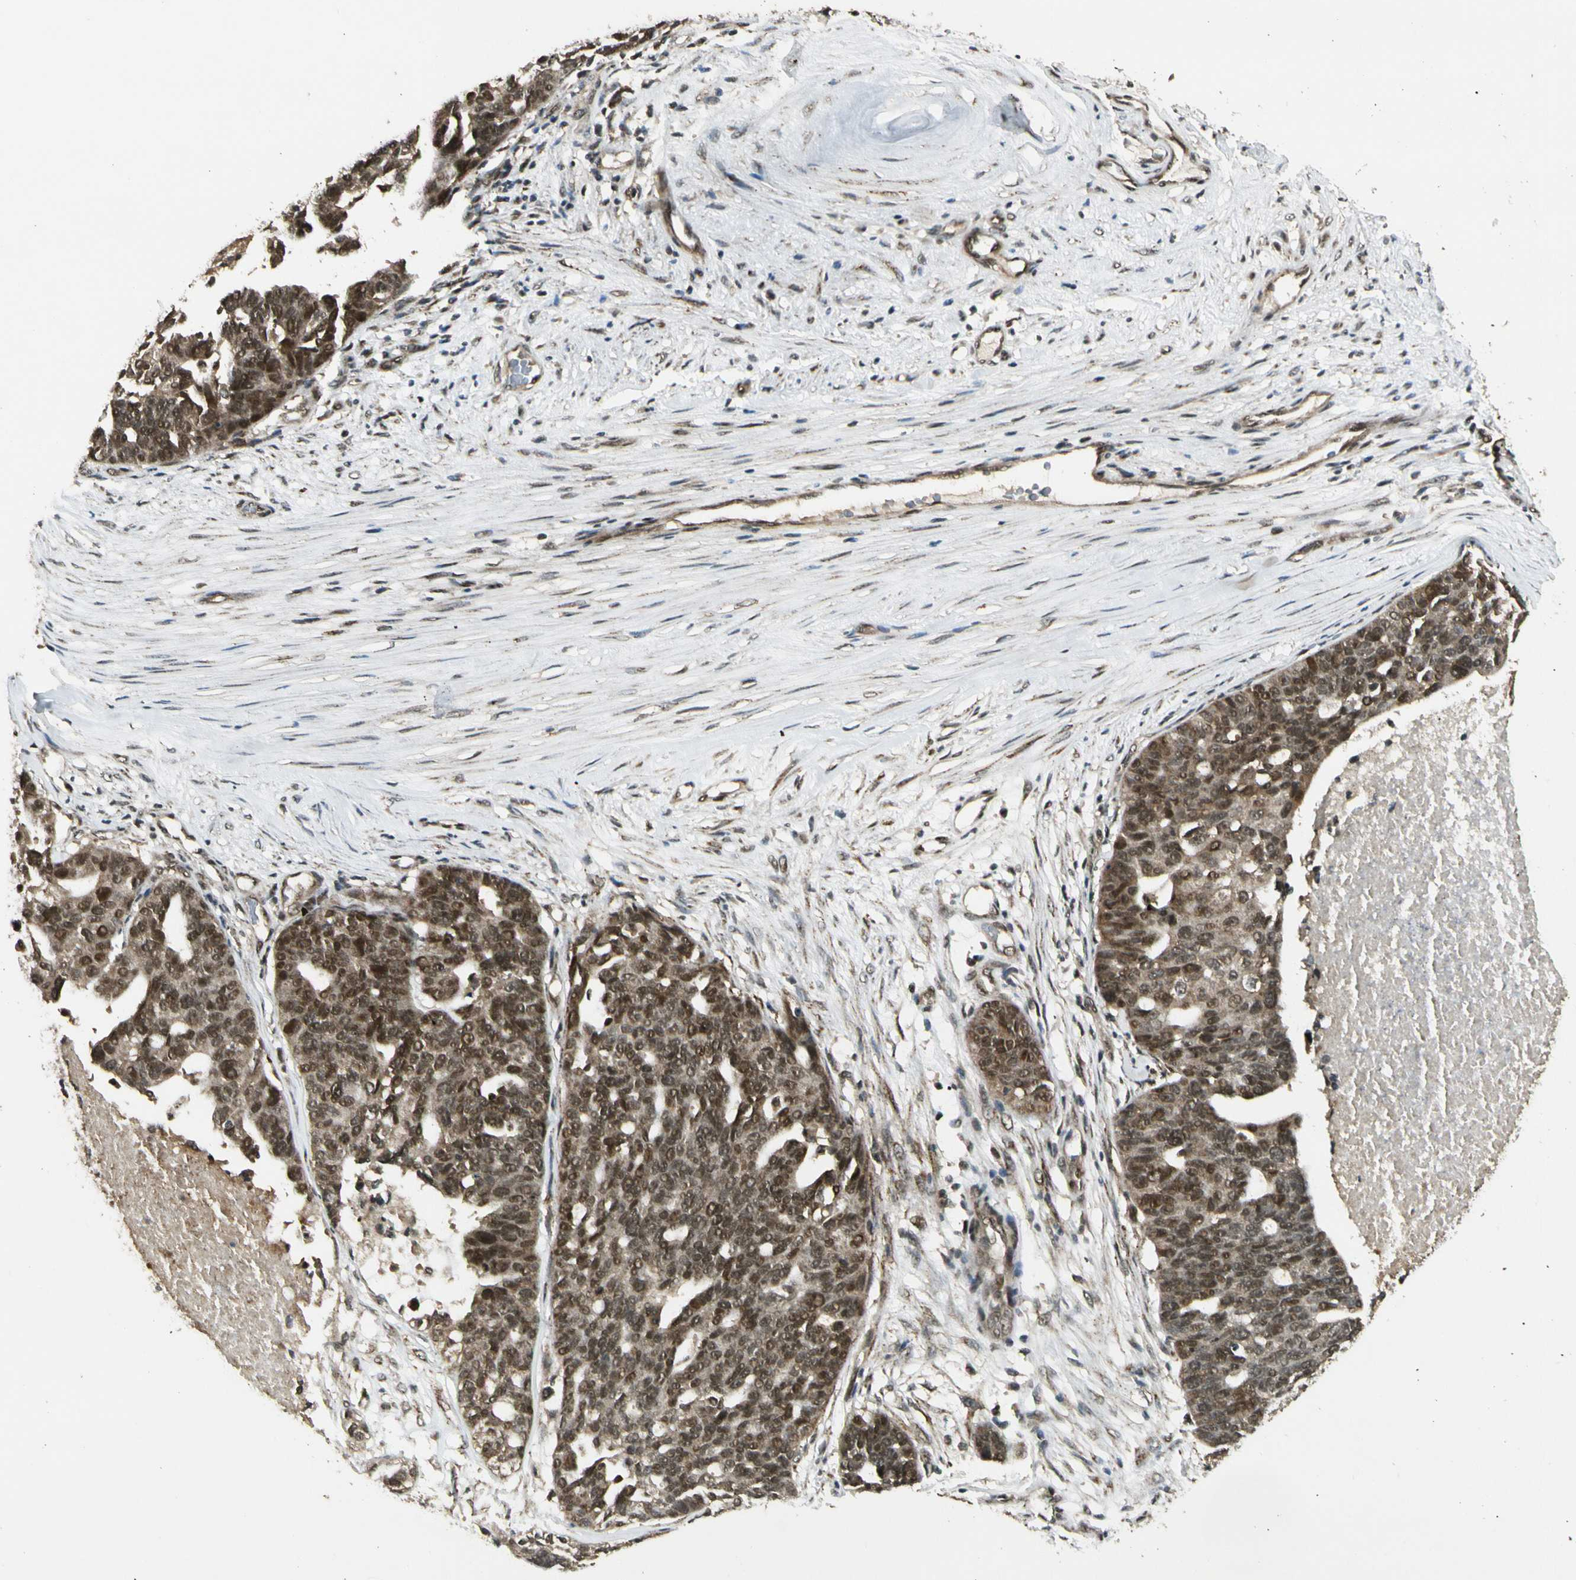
{"staining": {"intensity": "strong", "quantity": ">75%", "location": "cytoplasmic/membranous,nuclear"}, "tissue": "ovarian cancer", "cell_type": "Tumor cells", "image_type": "cancer", "snomed": [{"axis": "morphology", "description": "Cystadenocarcinoma, serous, NOS"}, {"axis": "topography", "description": "Ovary"}], "caption": "Immunohistochemical staining of human ovarian serous cystadenocarcinoma displays strong cytoplasmic/membranous and nuclear protein expression in about >75% of tumor cells.", "gene": "ZNF135", "patient": {"sex": "female", "age": 59}}